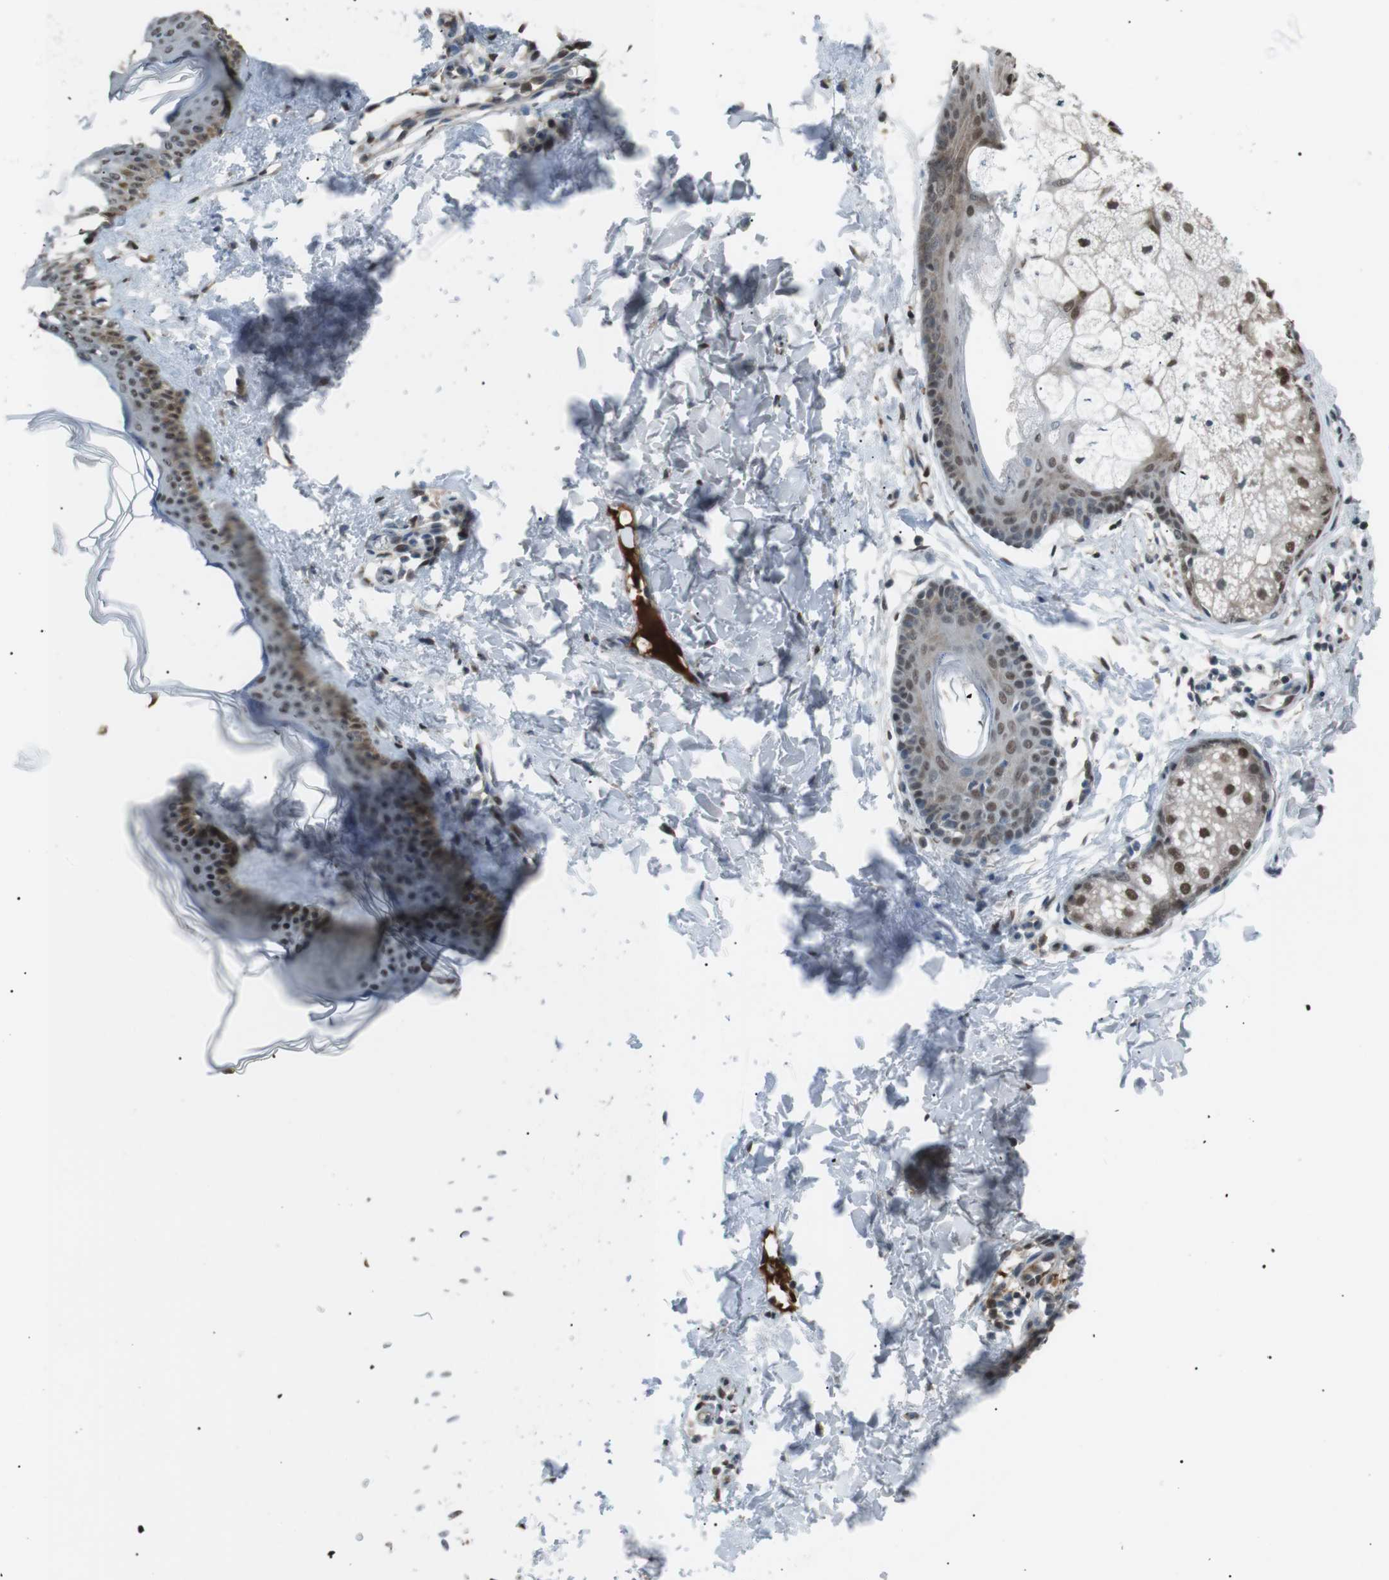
{"staining": {"intensity": "weak", "quantity": "25%-75%", "location": "nuclear"}, "tissue": "skin", "cell_type": "Fibroblasts", "image_type": "normal", "snomed": [{"axis": "morphology", "description": "Normal tissue, NOS"}, {"axis": "topography", "description": "Skin"}], "caption": "Protein staining by immunohistochemistry reveals weak nuclear staining in approximately 25%-75% of fibroblasts in normal skin.", "gene": "SRPK2", "patient": {"sex": "female", "age": 41}}